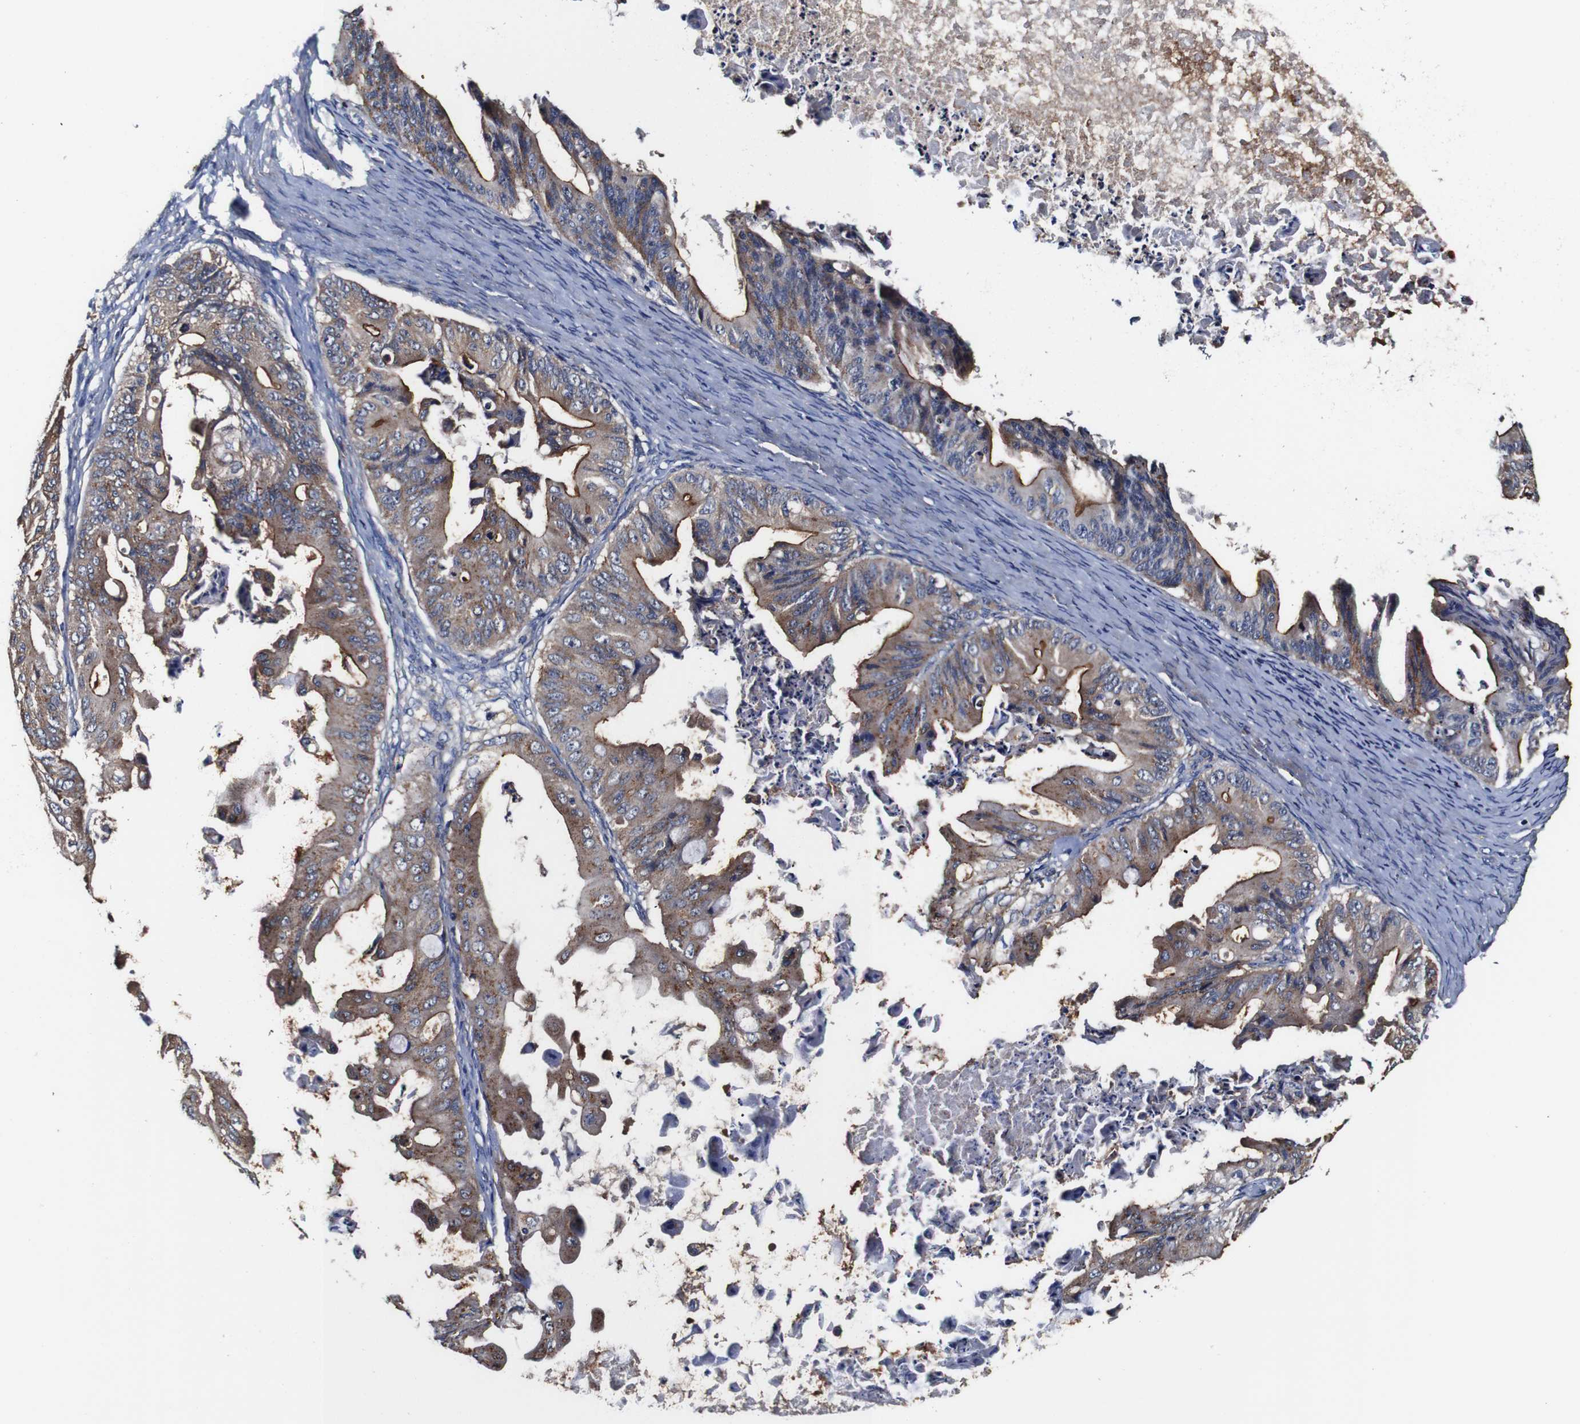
{"staining": {"intensity": "moderate", "quantity": "25%-75%", "location": "cytoplasmic/membranous"}, "tissue": "ovarian cancer", "cell_type": "Tumor cells", "image_type": "cancer", "snomed": [{"axis": "morphology", "description": "Cystadenocarcinoma, mucinous, NOS"}, {"axis": "topography", "description": "Ovary"}], "caption": "A micrograph showing moderate cytoplasmic/membranous expression in about 25%-75% of tumor cells in mucinous cystadenocarcinoma (ovarian), as visualized by brown immunohistochemical staining.", "gene": "PDCD6IP", "patient": {"sex": "female", "age": 37}}